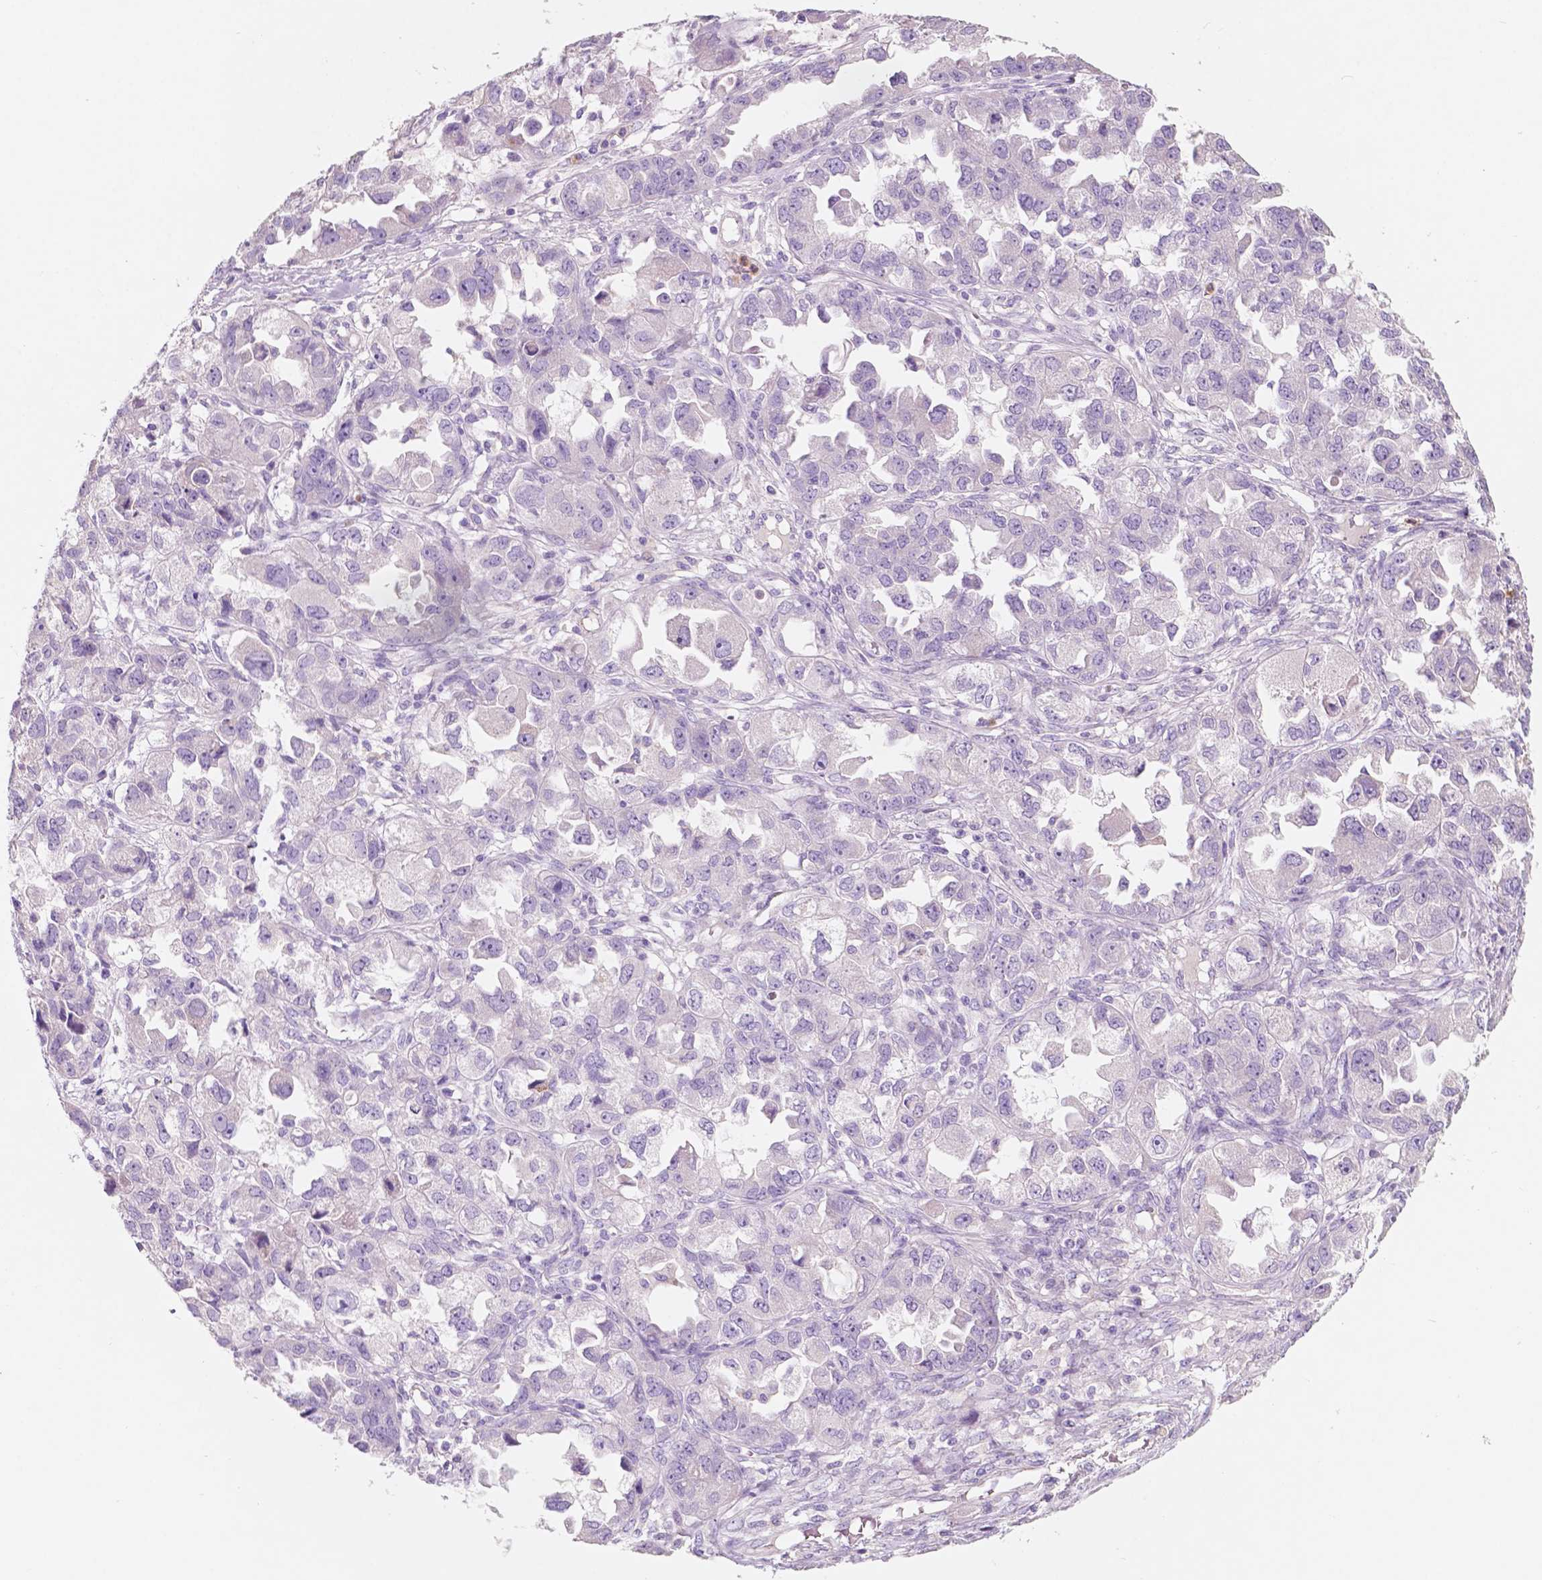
{"staining": {"intensity": "negative", "quantity": "none", "location": "none"}, "tissue": "ovarian cancer", "cell_type": "Tumor cells", "image_type": "cancer", "snomed": [{"axis": "morphology", "description": "Cystadenocarcinoma, serous, NOS"}, {"axis": "topography", "description": "Ovary"}], "caption": "Tumor cells are negative for protein expression in human serous cystadenocarcinoma (ovarian). (Immunohistochemistry (ihc), brightfield microscopy, high magnification).", "gene": "CUZD1", "patient": {"sex": "female", "age": 84}}